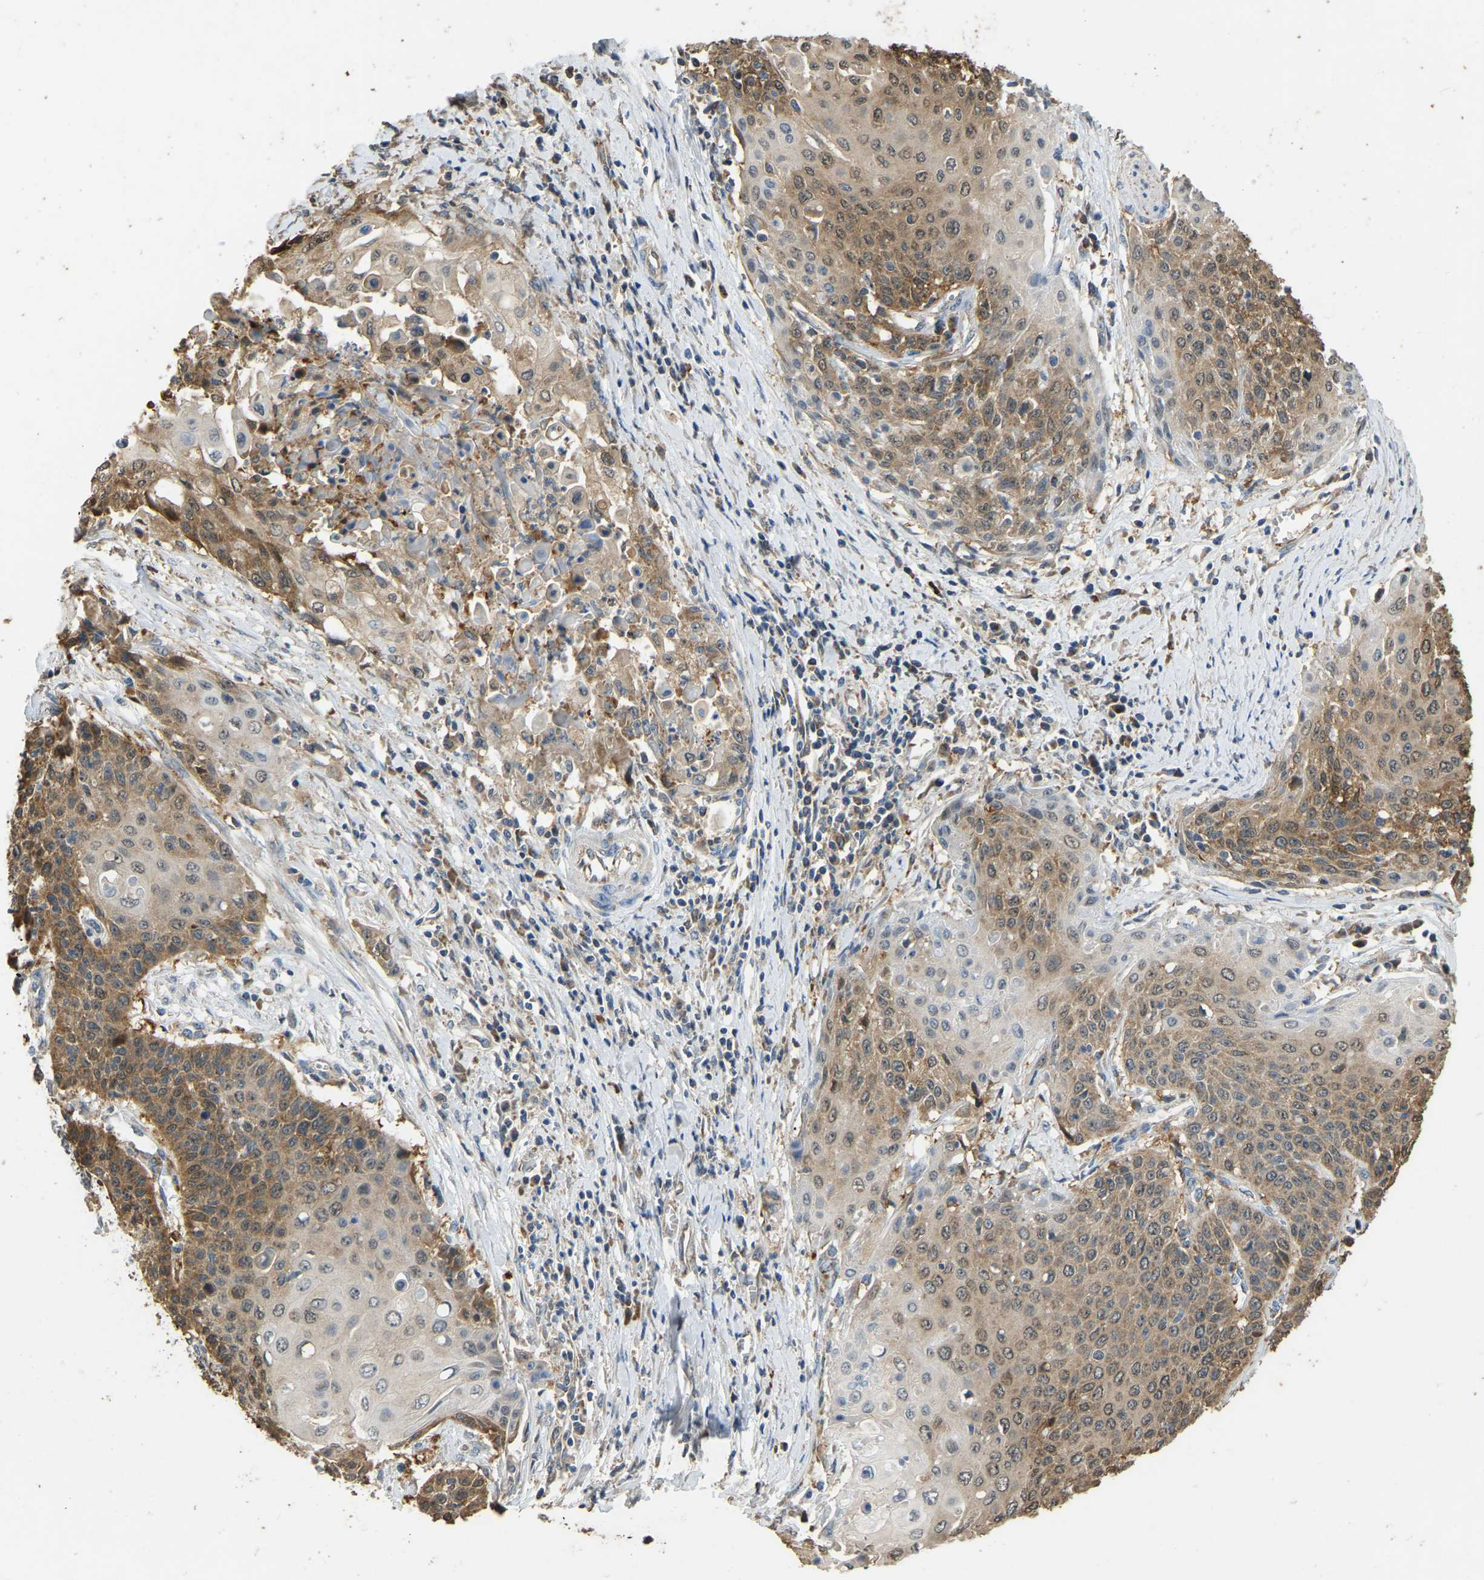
{"staining": {"intensity": "moderate", "quantity": ">75%", "location": "cytoplasmic/membranous"}, "tissue": "cervical cancer", "cell_type": "Tumor cells", "image_type": "cancer", "snomed": [{"axis": "morphology", "description": "Squamous cell carcinoma, NOS"}, {"axis": "topography", "description": "Cervix"}], "caption": "Brown immunohistochemical staining in human cervical cancer (squamous cell carcinoma) shows moderate cytoplasmic/membranous expression in about >75% of tumor cells. The staining is performed using DAB (3,3'-diaminobenzidine) brown chromogen to label protein expression. The nuclei are counter-stained blue using hematoxylin.", "gene": "TUFM", "patient": {"sex": "female", "age": 39}}